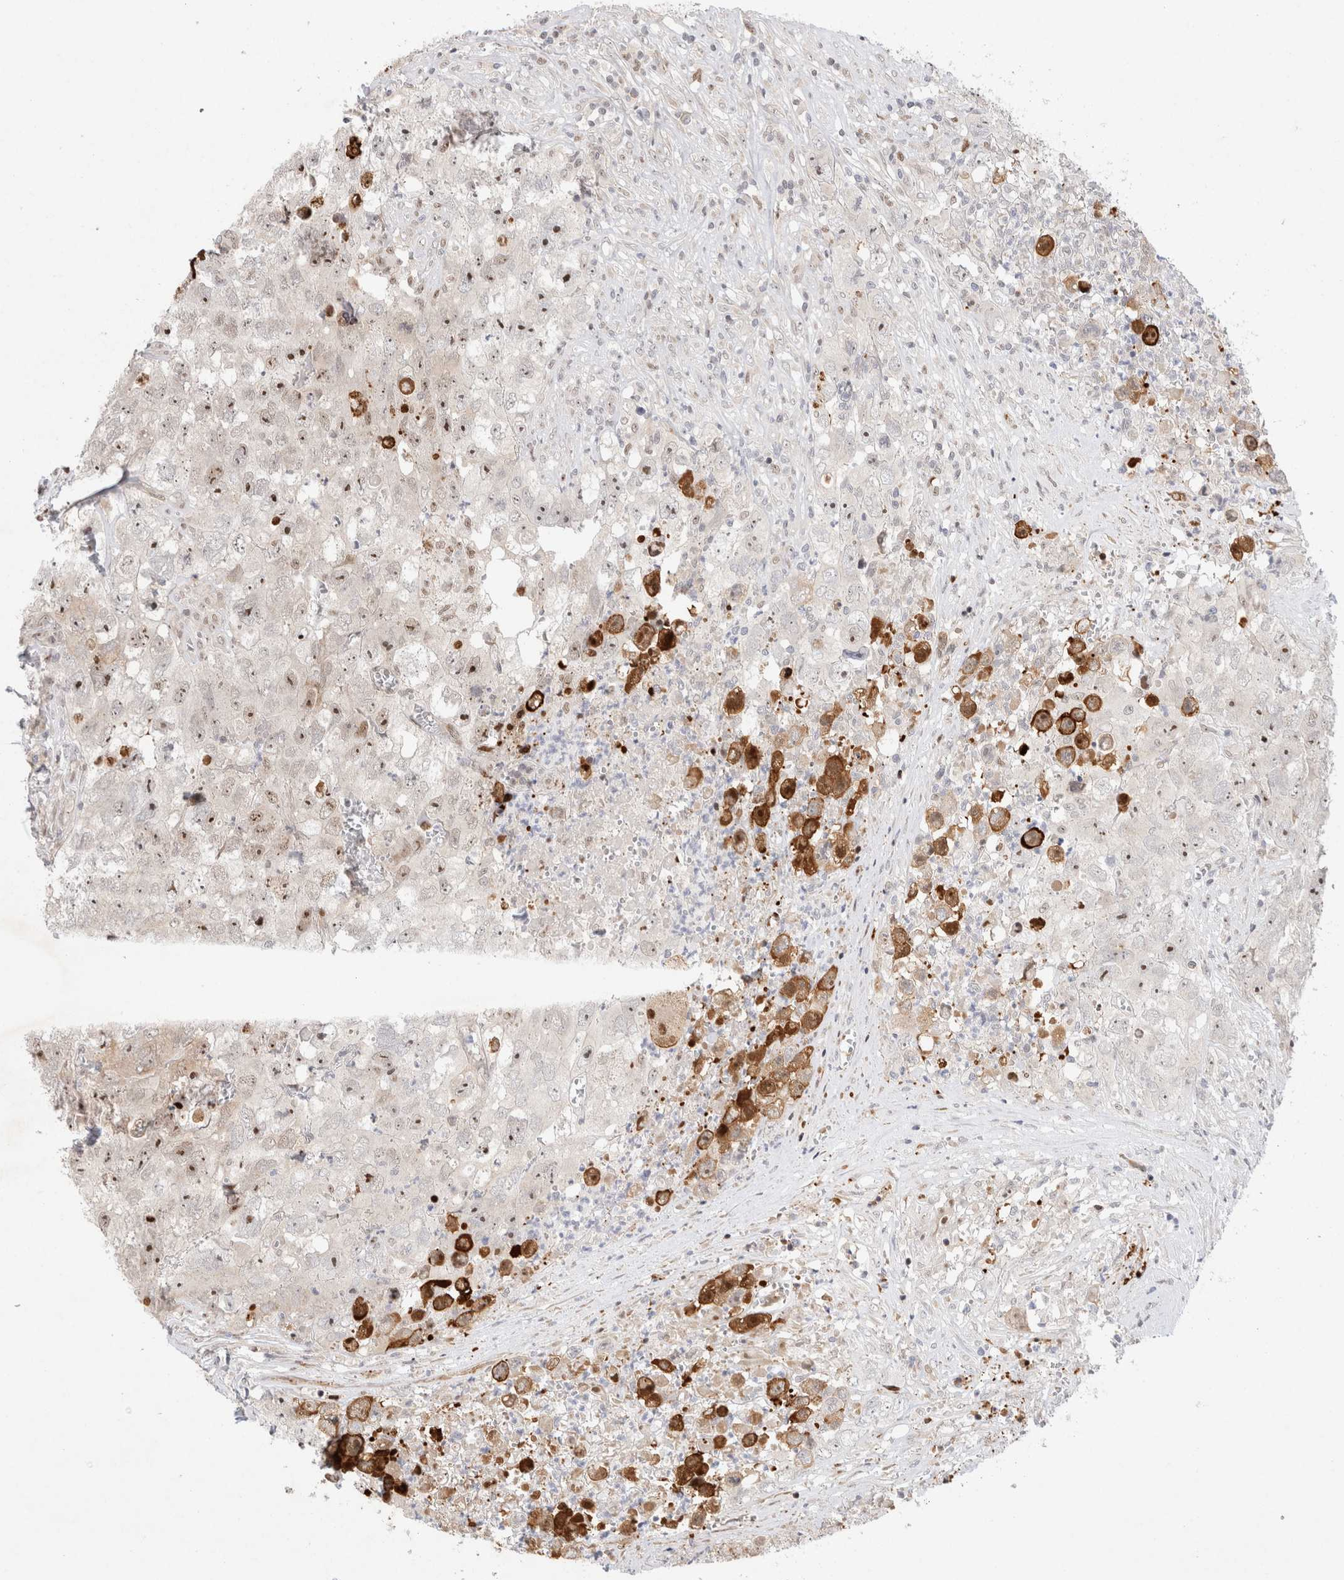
{"staining": {"intensity": "weak", "quantity": ">75%", "location": "nuclear"}, "tissue": "testis cancer", "cell_type": "Tumor cells", "image_type": "cancer", "snomed": [{"axis": "morphology", "description": "Seminoma, NOS"}, {"axis": "morphology", "description": "Carcinoma, Embryonal, NOS"}, {"axis": "topography", "description": "Testis"}], "caption": "Tumor cells demonstrate low levels of weak nuclear staining in approximately >75% of cells in human testis cancer (embryonal carcinoma).", "gene": "TCF4", "patient": {"sex": "male", "age": 43}}